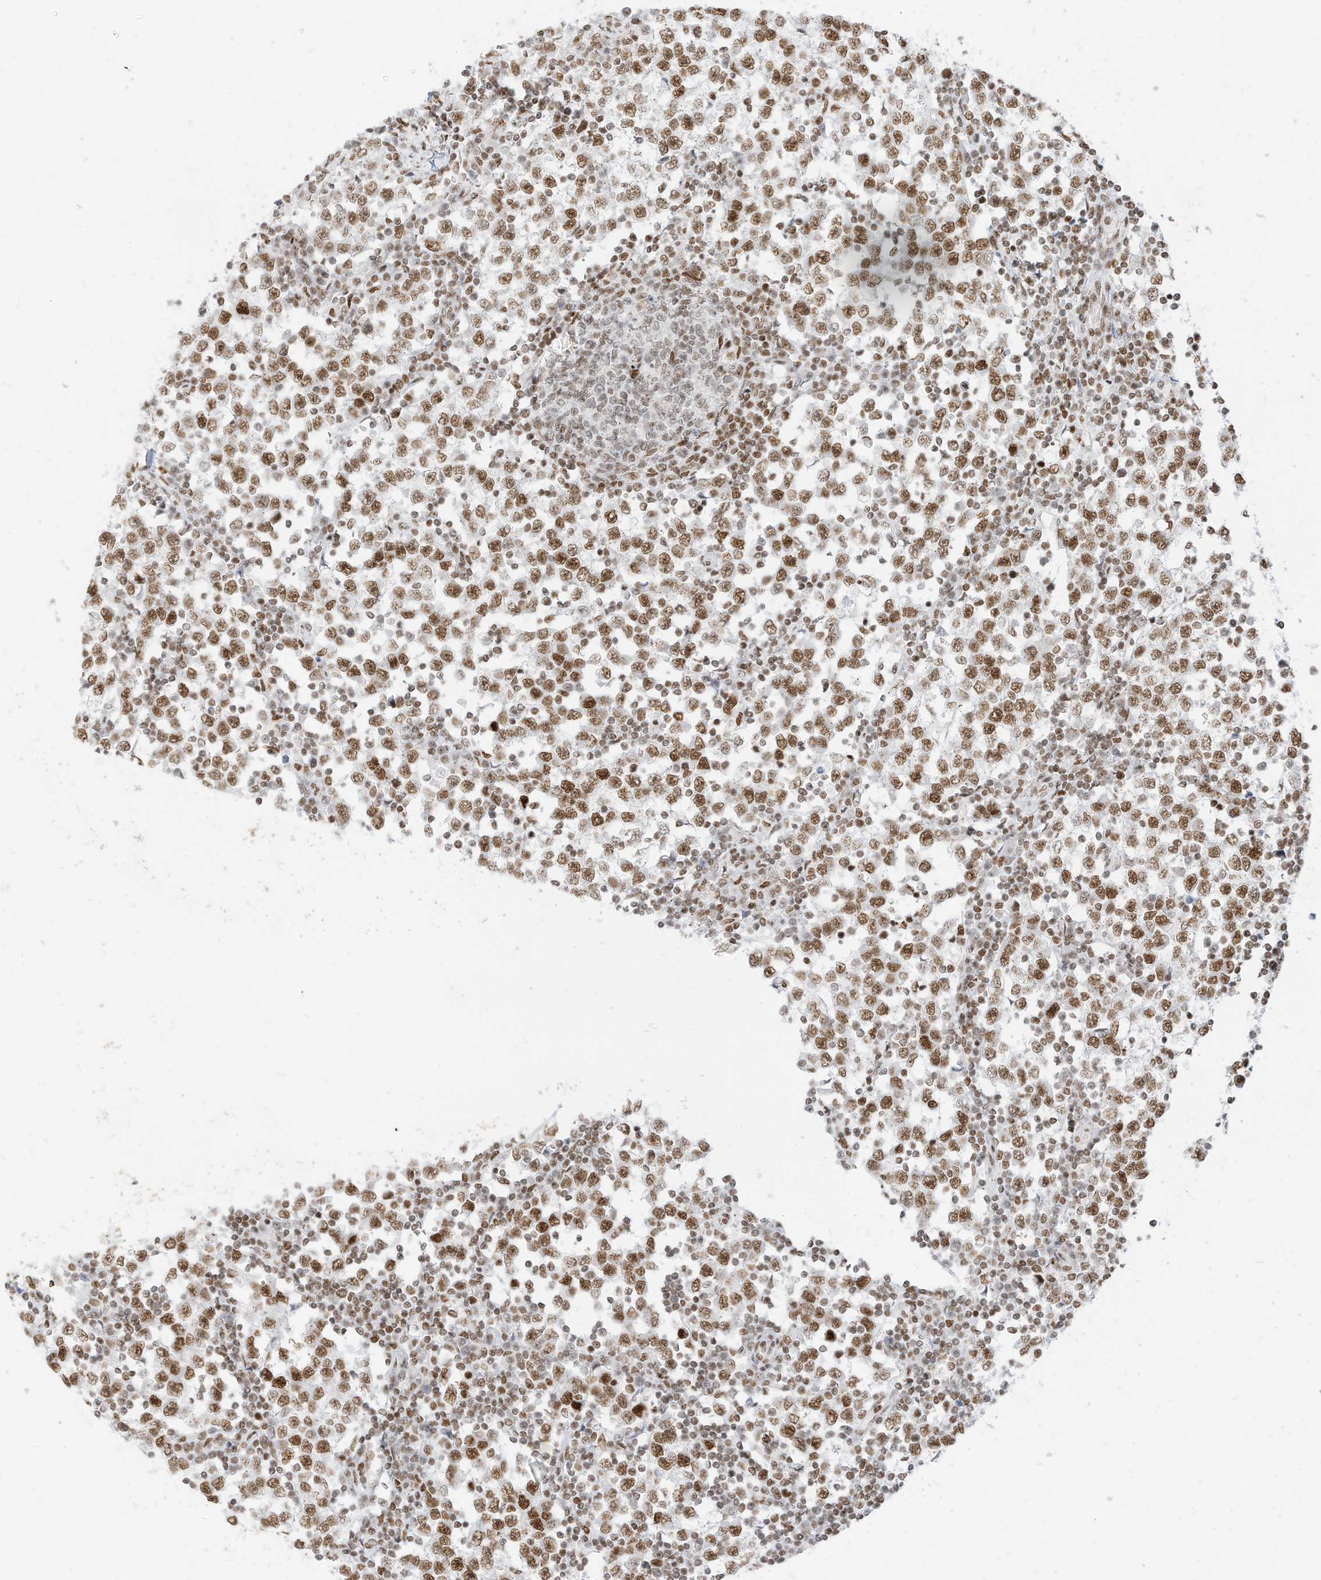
{"staining": {"intensity": "strong", "quantity": ">75%", "location": "nuclear"}, "tissue": "testis cancer", "cell_type": "Tumor cells", "image_type": "cancer", "snomed": [{"axis": "morphology", "description": "Seminoma, NOS"}, {"axis": "topography", "description": "Testis"}], "caption": "The micrograph shows immunohistochemical staining of testis cancer. There is strong nuclear positivity is appreciated in approximately >75% of tumor cells.", "gene": "SMARCA2", "patient": {"sex": "male", "age": 65}}